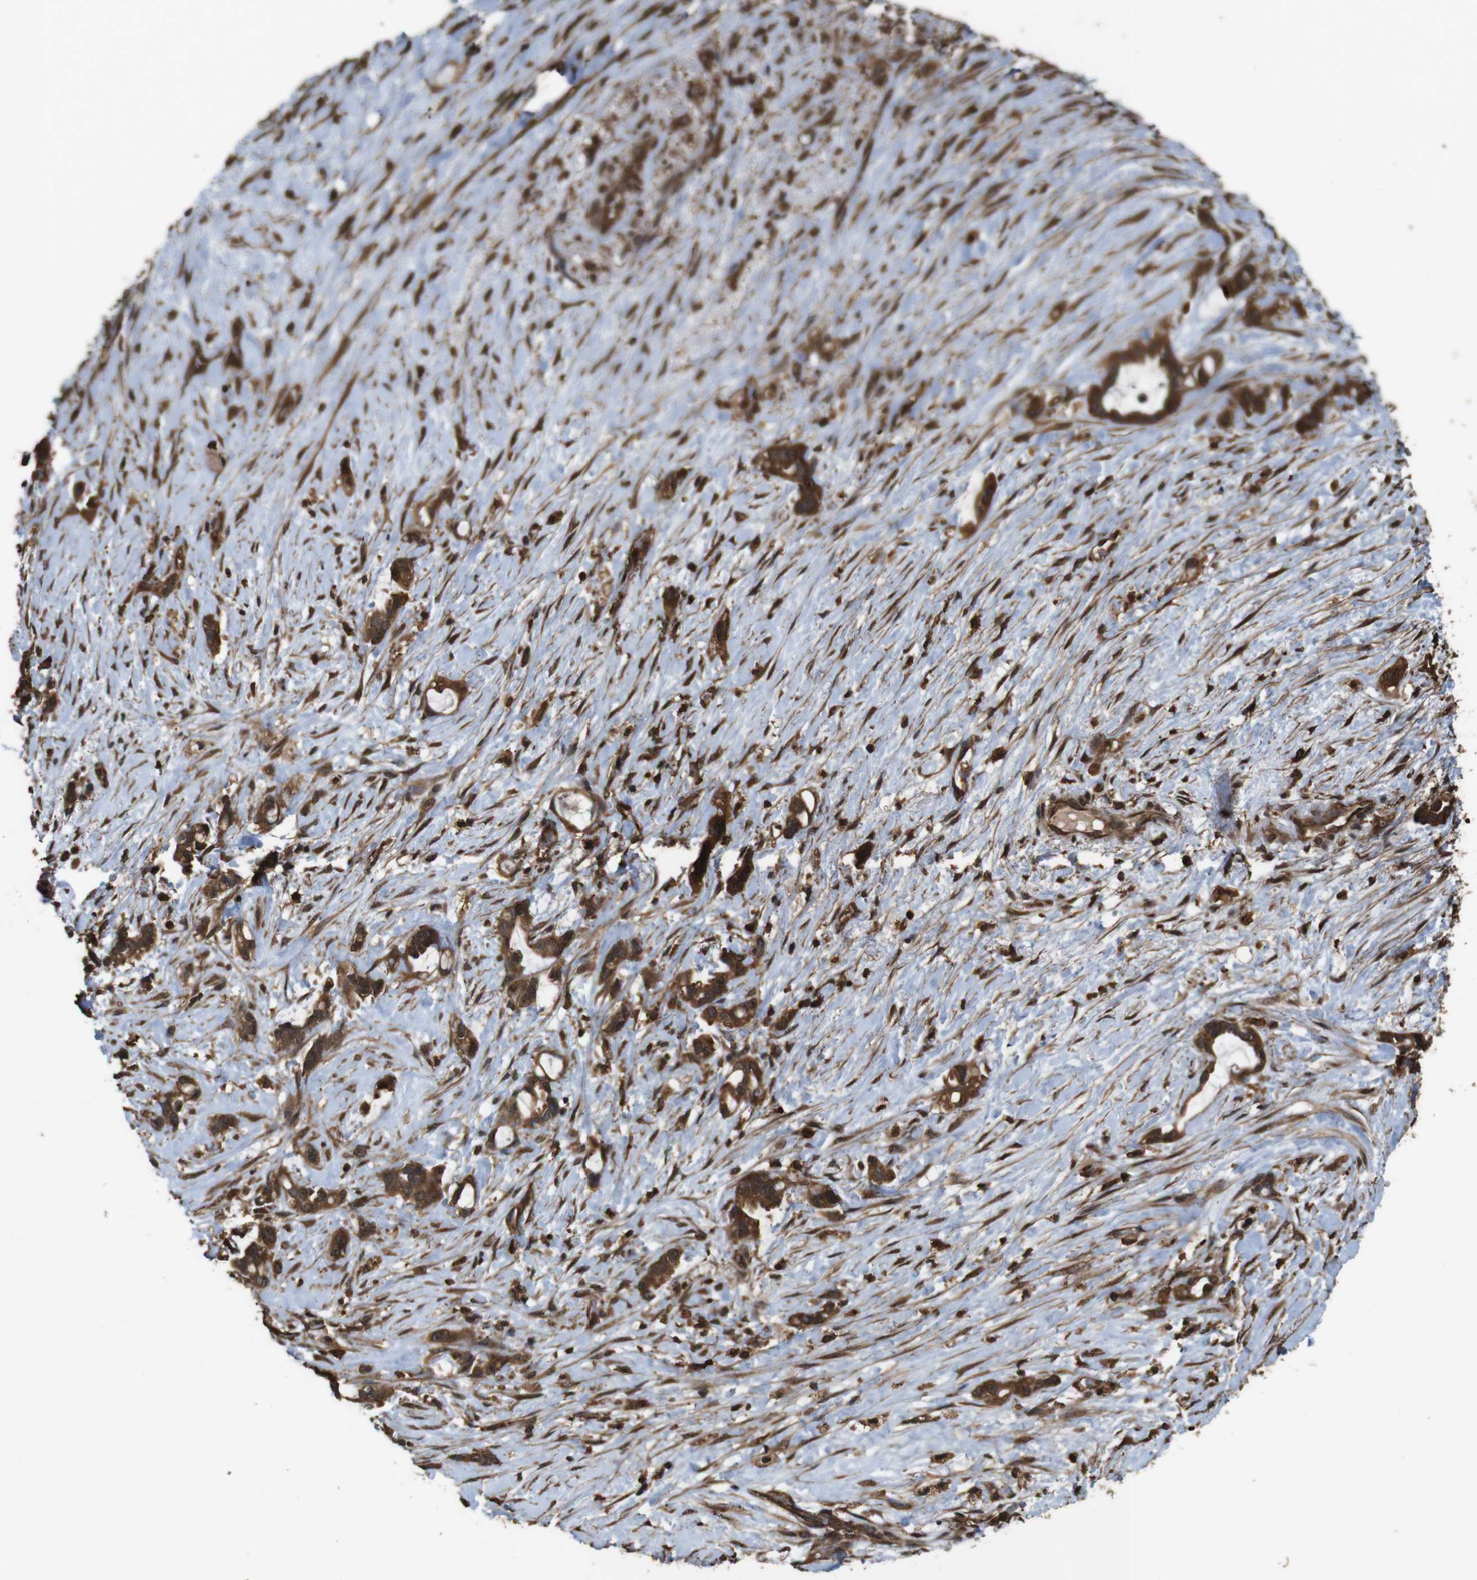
{"staining": {"intensity": "strong", "quantity": ">75%", "location": "cytoplasmic/membranous"}, "tissue": "liver cancer", "cell_type": "Tumor cells", "image_type": "cancer", "snomed": [{"axis": "morphology", "description": "Cholangiocarcinoma"}, {"axis": "topography", "description": "Liver"}], "caption": "About >75% of tumor cells in human liver cholangiocarcinoma show strong cytoplasmic/membranous protein expression as visualized by brown immunohistochemical staining.", "gene": "BAG4", "patient": {"sex": "female", "age": 65}}